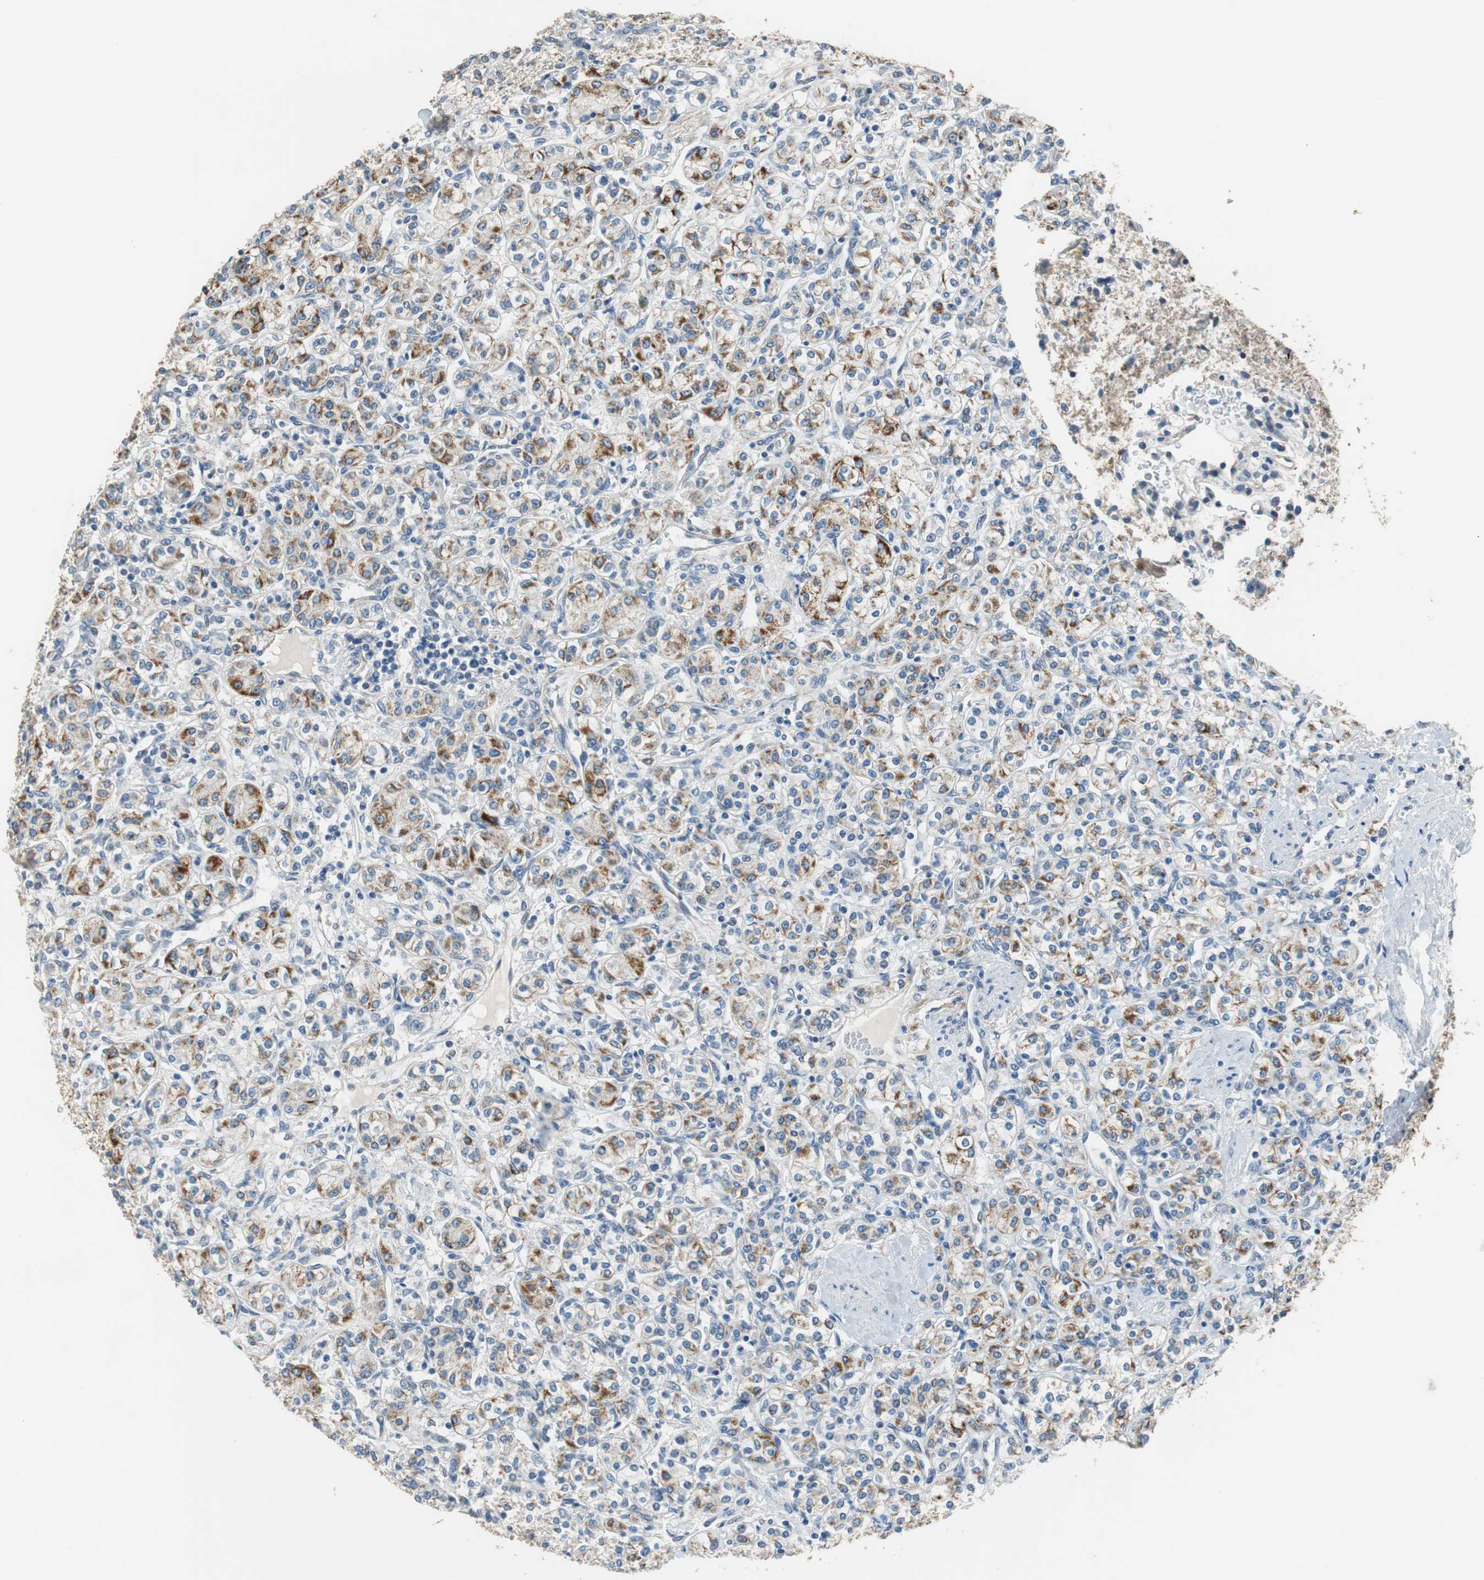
{"staining": {"intensity": "strong", "quantity": "25%-75%", "location": "cytoplasmic/membranous"}, "tissue": "renal cancer", "cell_type": "Tumor cells", "image_type": "cancer", "snomed": [{"axis": "morphology", "description": "Adenocarcinoma, NOS"}, {"axis": "topography", "description": "Kidney"}], "caption": "This is a histology image of IHC staining of renal cancer, which shows strong expression in the cytoplasmic/membranous of tumor cells.", "gene": "ALDH4A1", "patient": {"sex": "male", "age": 77}}